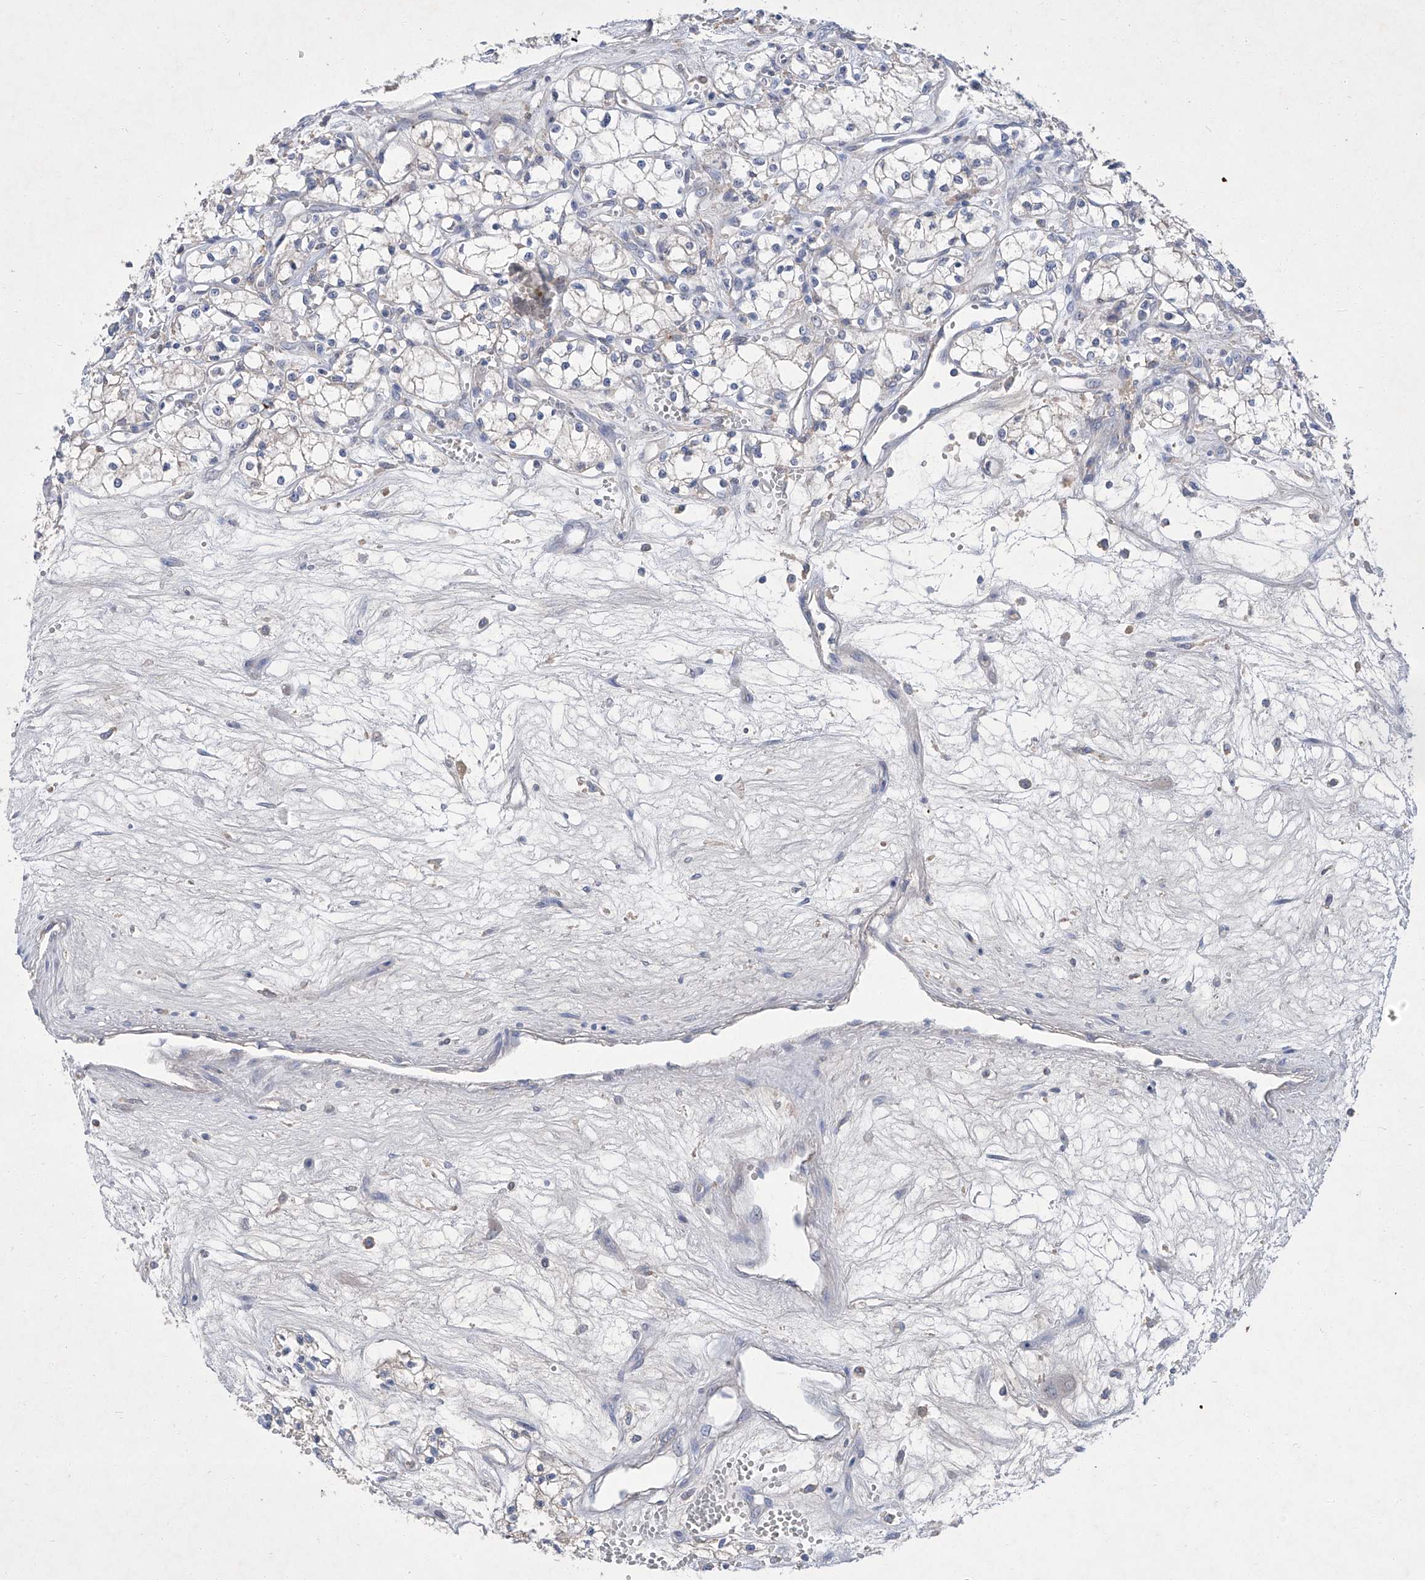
{"staining": {"intensity": "negative", "quantity": "none", "location": "none"}, "tissue": "renal cancer", "cell_type": "Tumor cells", "image_type": "cancer", "snomed": [{"axis": "morphology", "description": "Adenocarcinoma, NOS"}, {"axis": "topography", "description": "Kidney"}], "caption": "Immunohistochemistry (IHC) of human renal cancer reveals no staining in tumor cells.", "gene": "SBK2", "patient": {"sex": "male", "age": 59}}